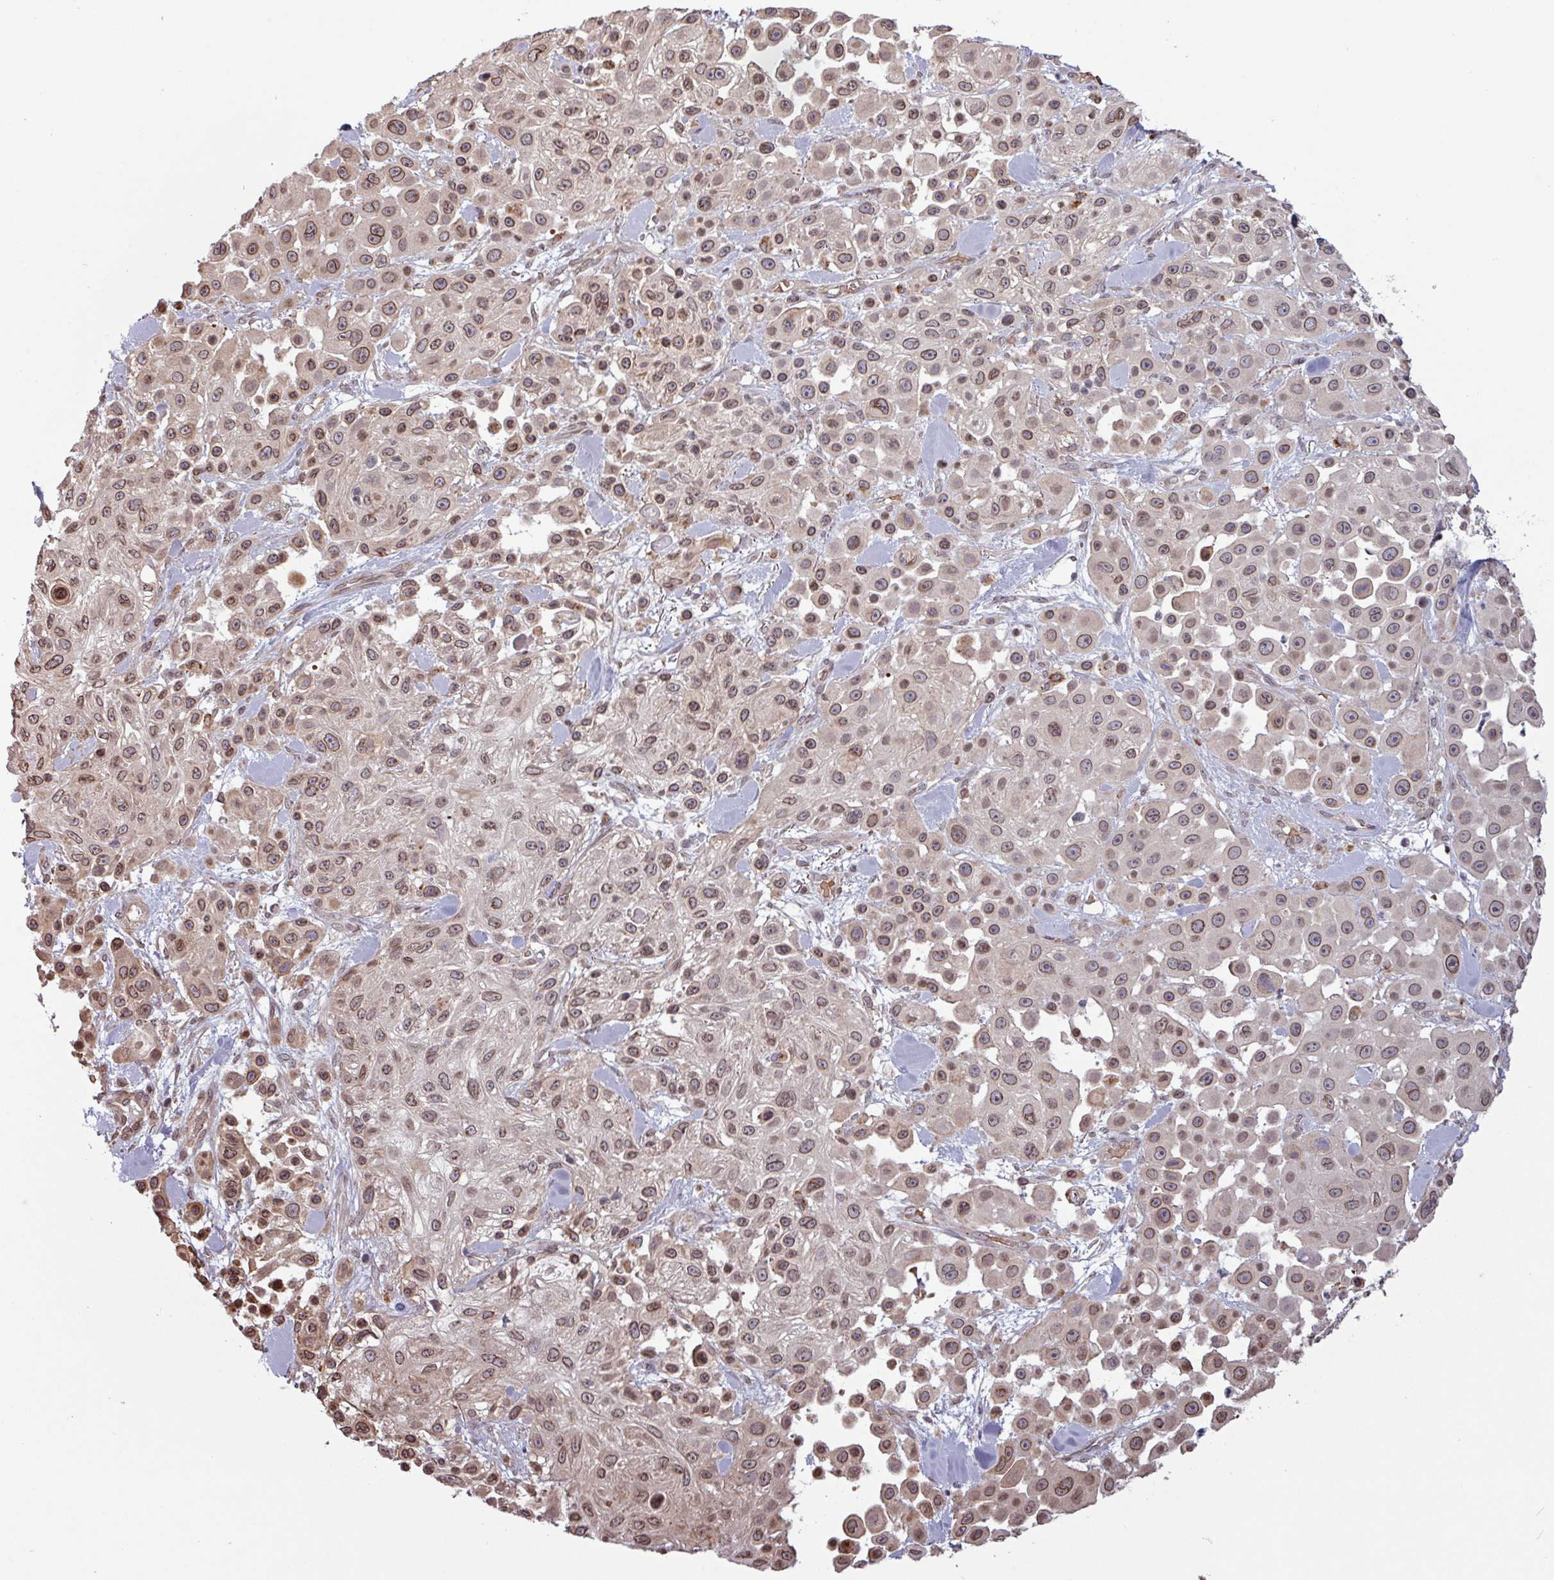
{"staining": {"intensity": "weak", "quantity": ">75%", "location": "cytoplasmic/membranous,nuclear"}, "tissue": "skin cancer", "cell_type": "Tumor cells", "image_type": "cancer", "snomed": [{"axis": "morphology", "description": "Squamous cell carcinoma, NOS"}, {"axis": "topography", "description": "Skin"}], "caption": "Human squamous cell carcinoma (skin) stained with a brown dye exhibits weak cytoplasmic/membranous and nuclear positive staining in about >75% of tumor cells.", "gene": "RBM4B", "patient": {"sex": "male", "age": 67}}